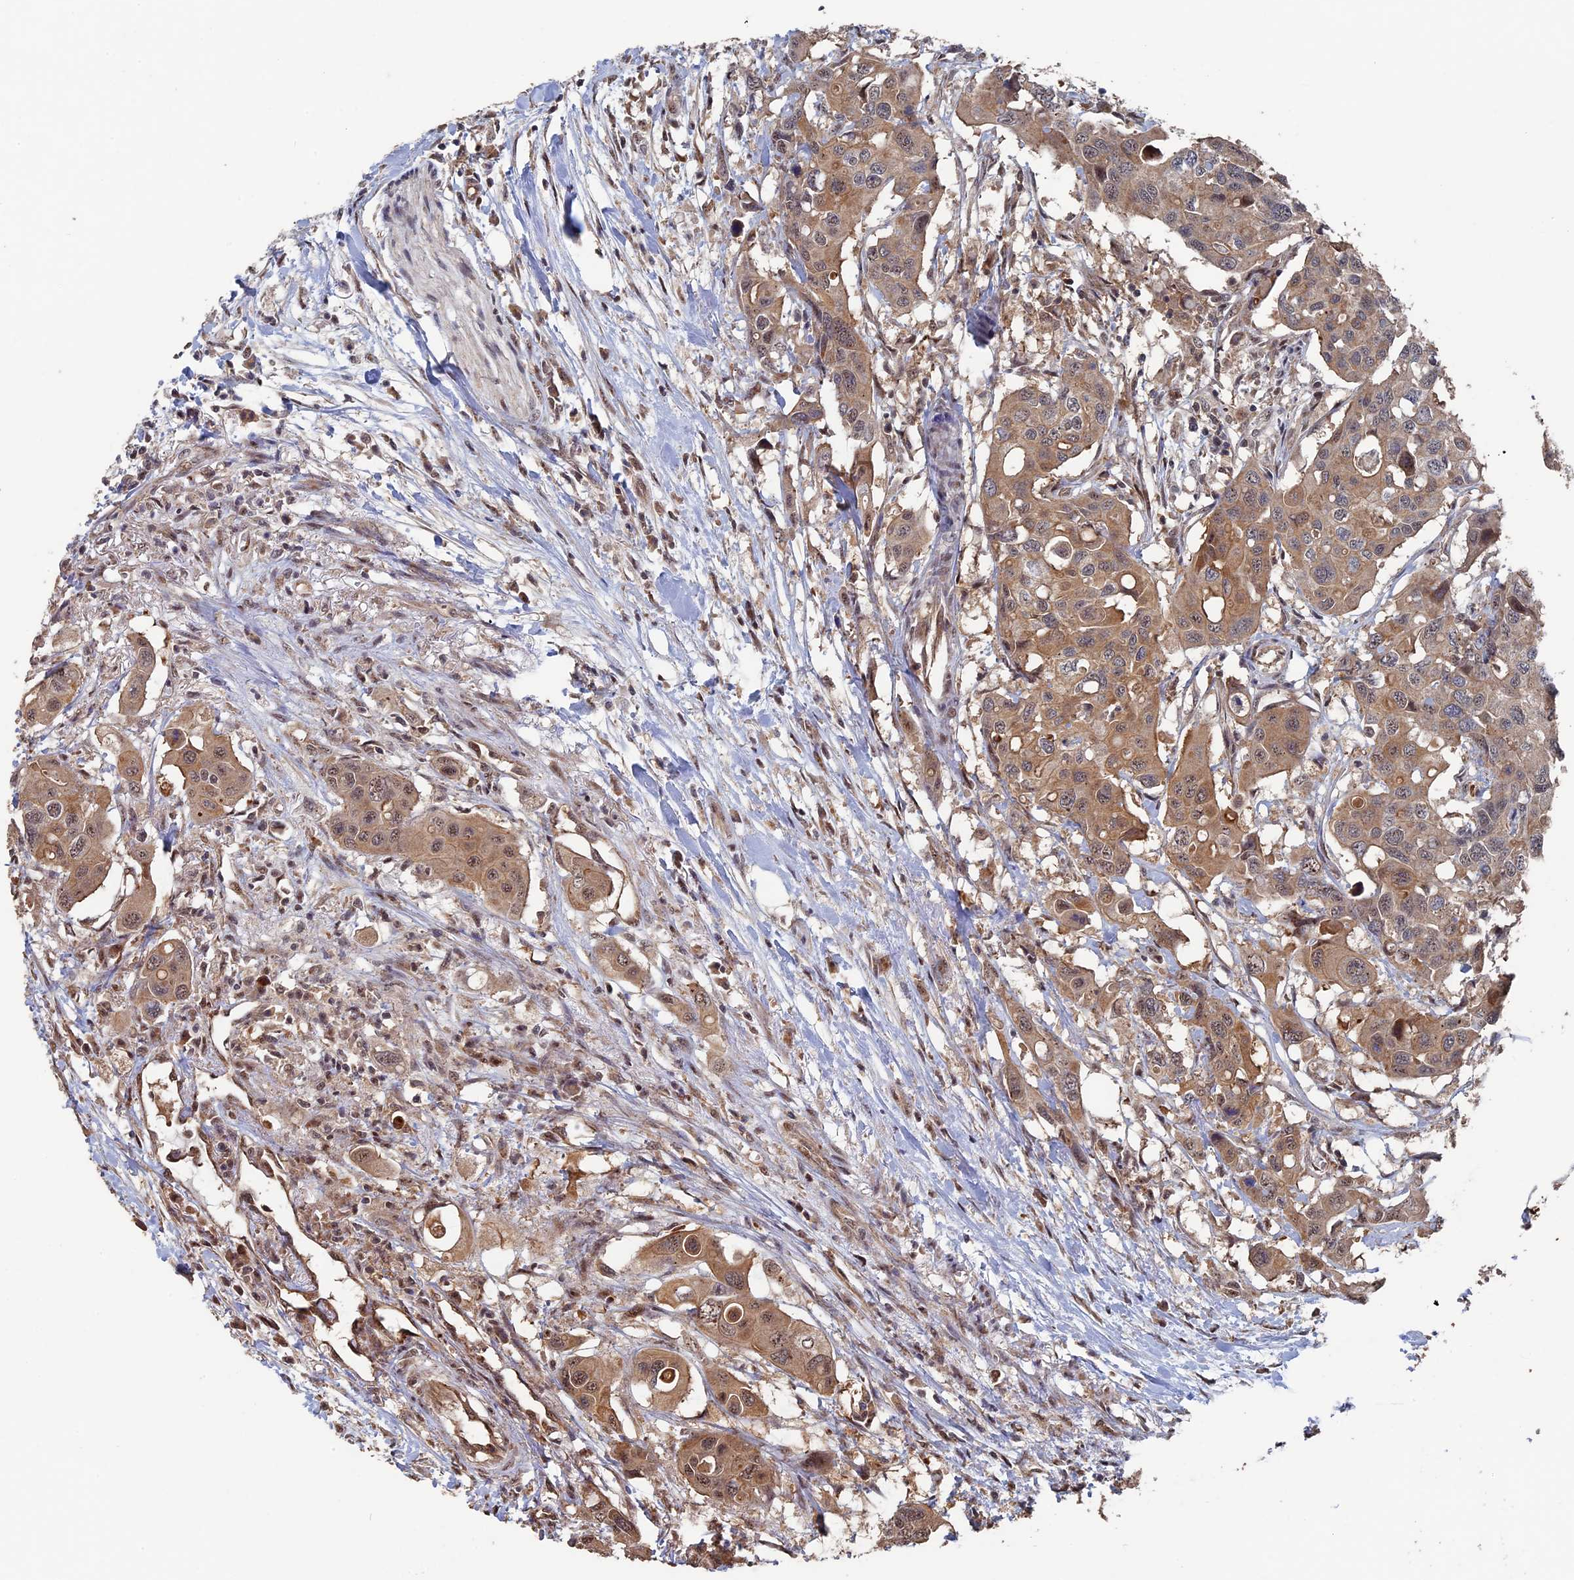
{"staining": {"intensity": "moderate", "quantity": ">75%", "location": "cytoplasmic/membranous,nuclear"}, "tissue": "colorectal cancer", "cell_type": "Tumor cells", "image_type": "cancer", "snomed": [{"axis": "morphology", "description": "Adenocarcinoma, NOS"}, {"axis": "topography", "description": "Colon"}], "caption": "Brown immunohistochemical staining in human colorectal cancer (adenocarcinoma) displays moderate cytoplasmic/membranous and nuclear expression in approximately >75% of tumor cells. (Brightfield microscopy of DAB IHC at high magnification).", "gene": "KIAA1328", "patient": {"sex": "male", "age": 77}}